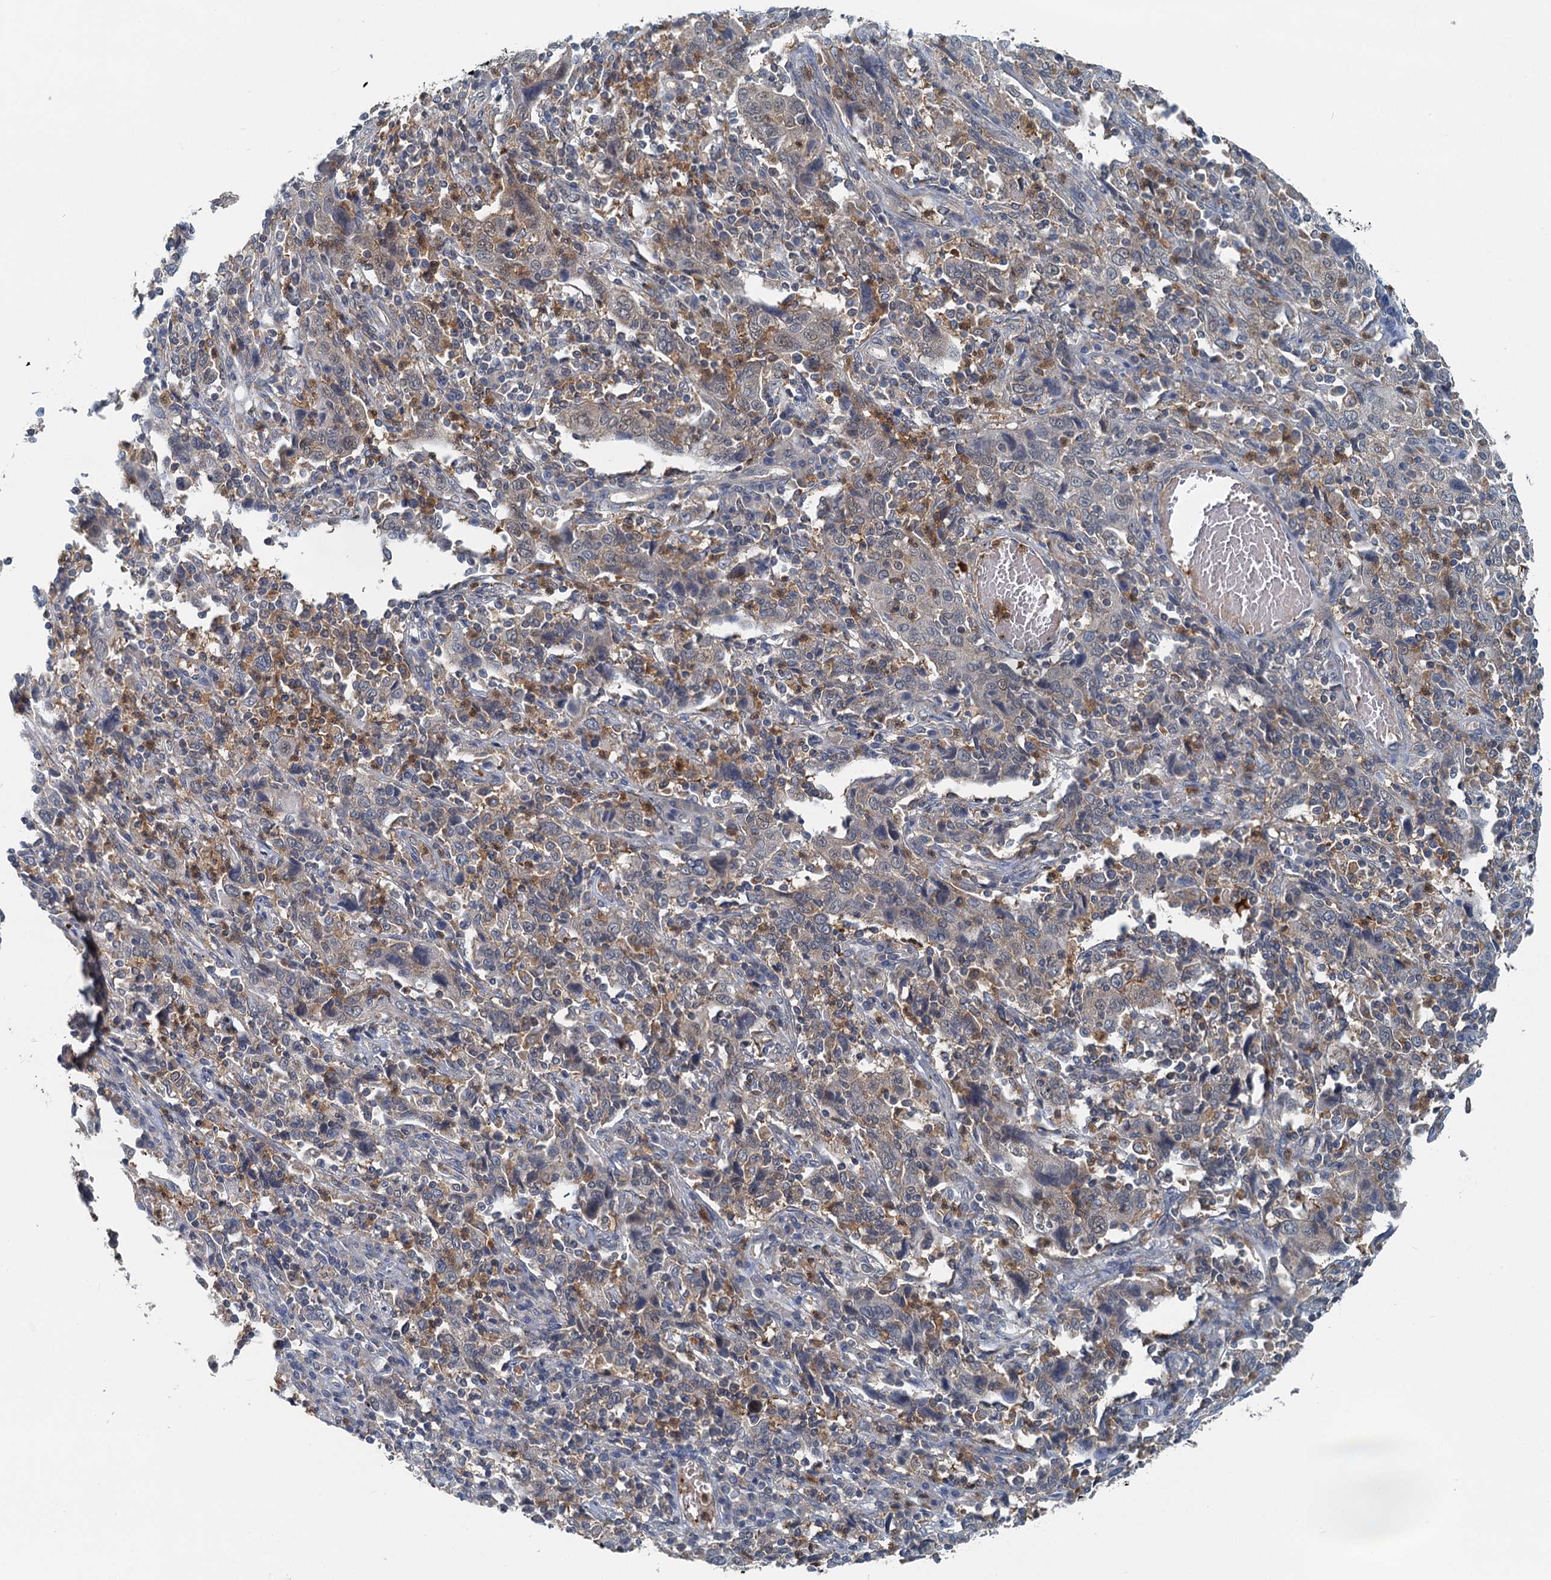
{"staining": {"intensity": "negative", "quantity": "none", "location": "none"}, "tissue": "cervical cancer", "cell_type": "Tumor cells", "image_type": "cancer", "snomed": [{"axis": "morphology", "description": "Squamous cell carcinoma, NOS"}, {"axis": "topography", "description": "Cervix"}], "caption": "Immunohistochemistry (IHC) of cervical cancer reveals no staining in tumor cells.", "gene": "GCLM", "patient": {"sex": "female", "age": 46}}